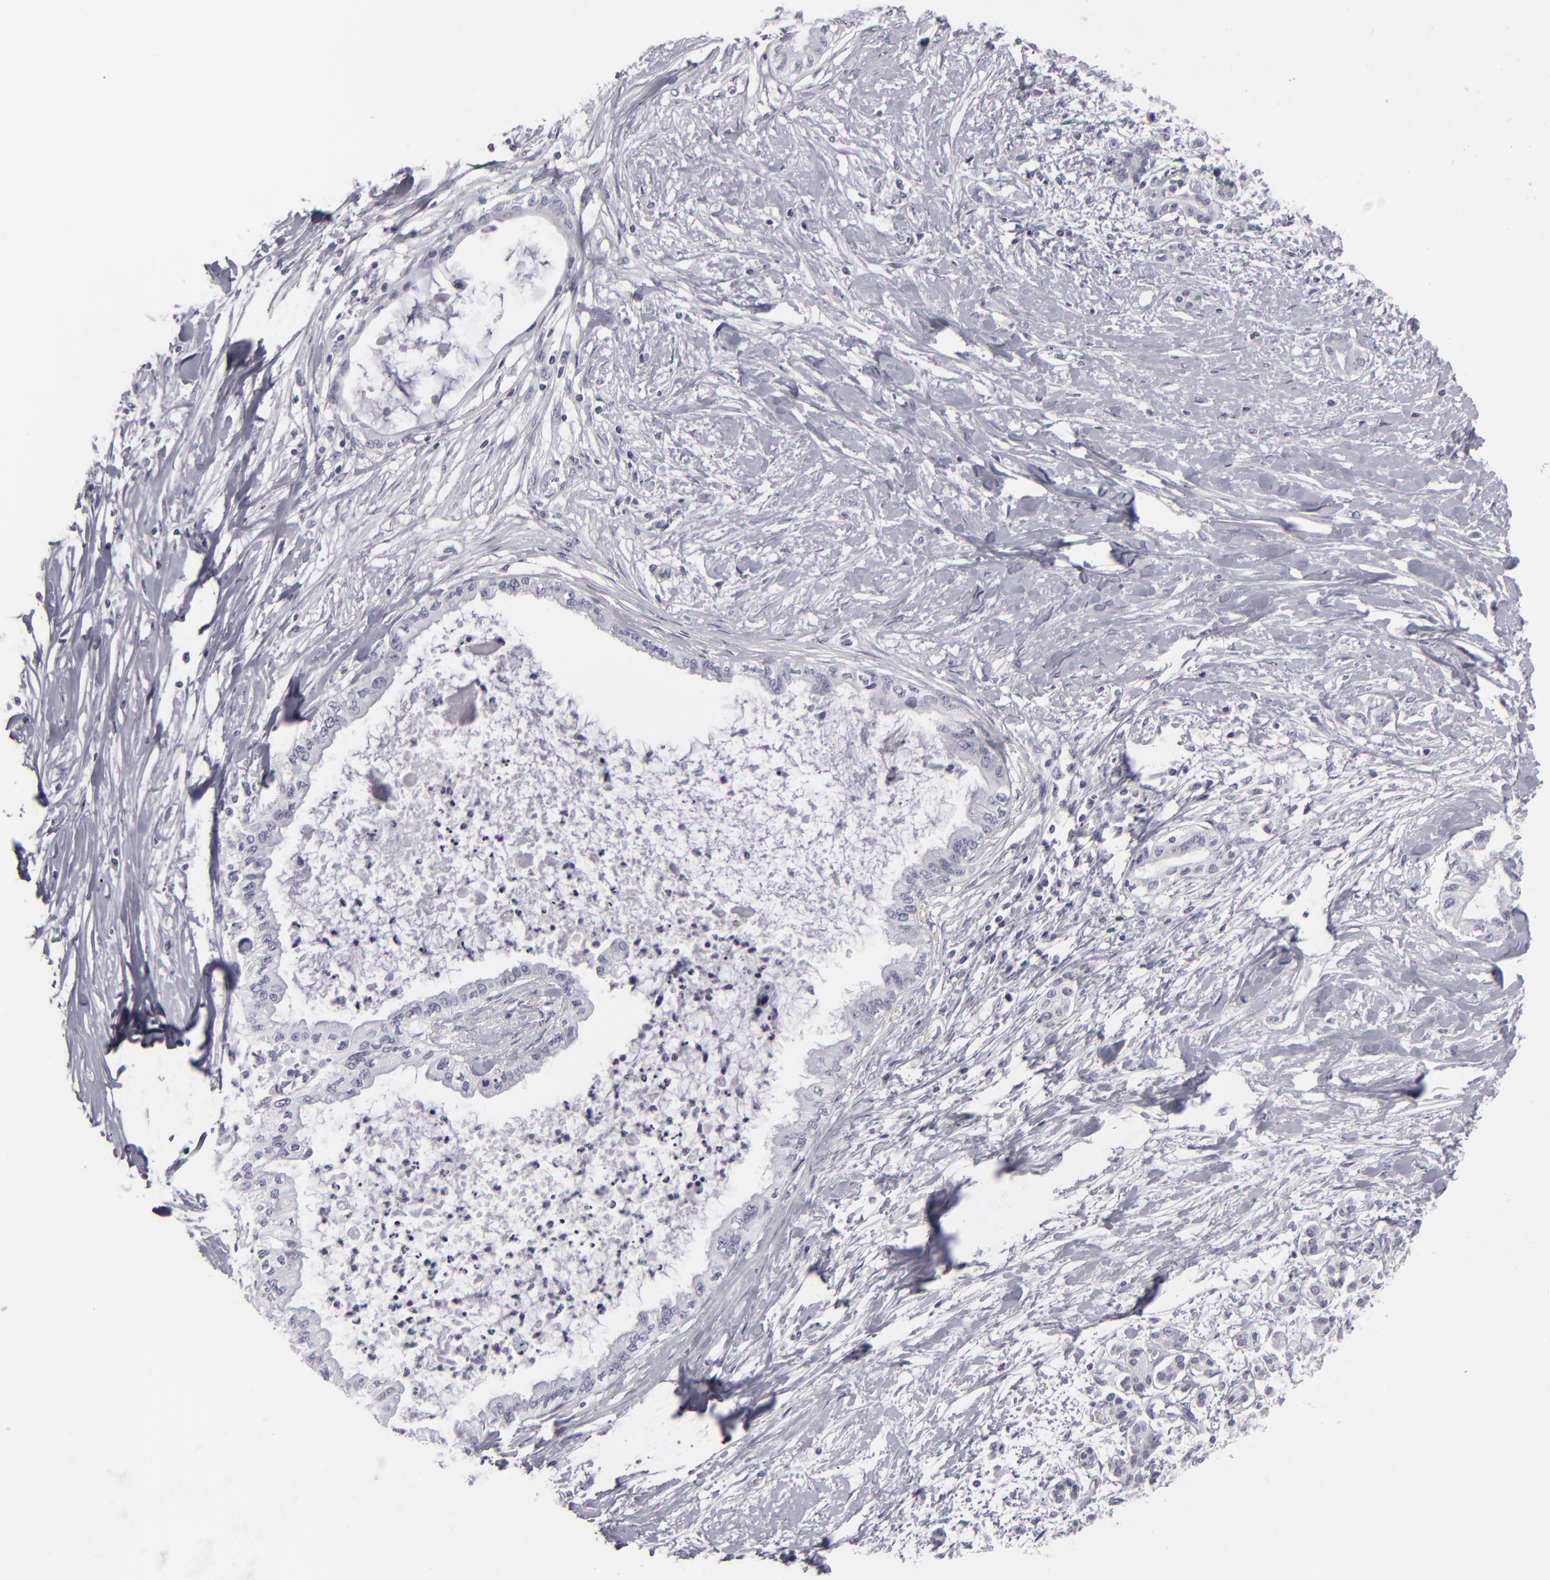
{"staining": {"intensity": "negative", "quantity": "none", "location": "none"}, "tissue": "pancreatic cancer", "cell_type": "Tumor cells", "image_type": "cancer", "snomed": [{"axis": "morphology", "description": "Adenocarcinoma, NOS"}, {"axis": "topography", "description": "Pancreas"}], "caption": "The immunohistochemistry photomicrograph has no significant positivity in tumor cells of pancreatic cancer tissue.", "gene": "CDX2", "patient": {"sex": "female", "age": 64}}